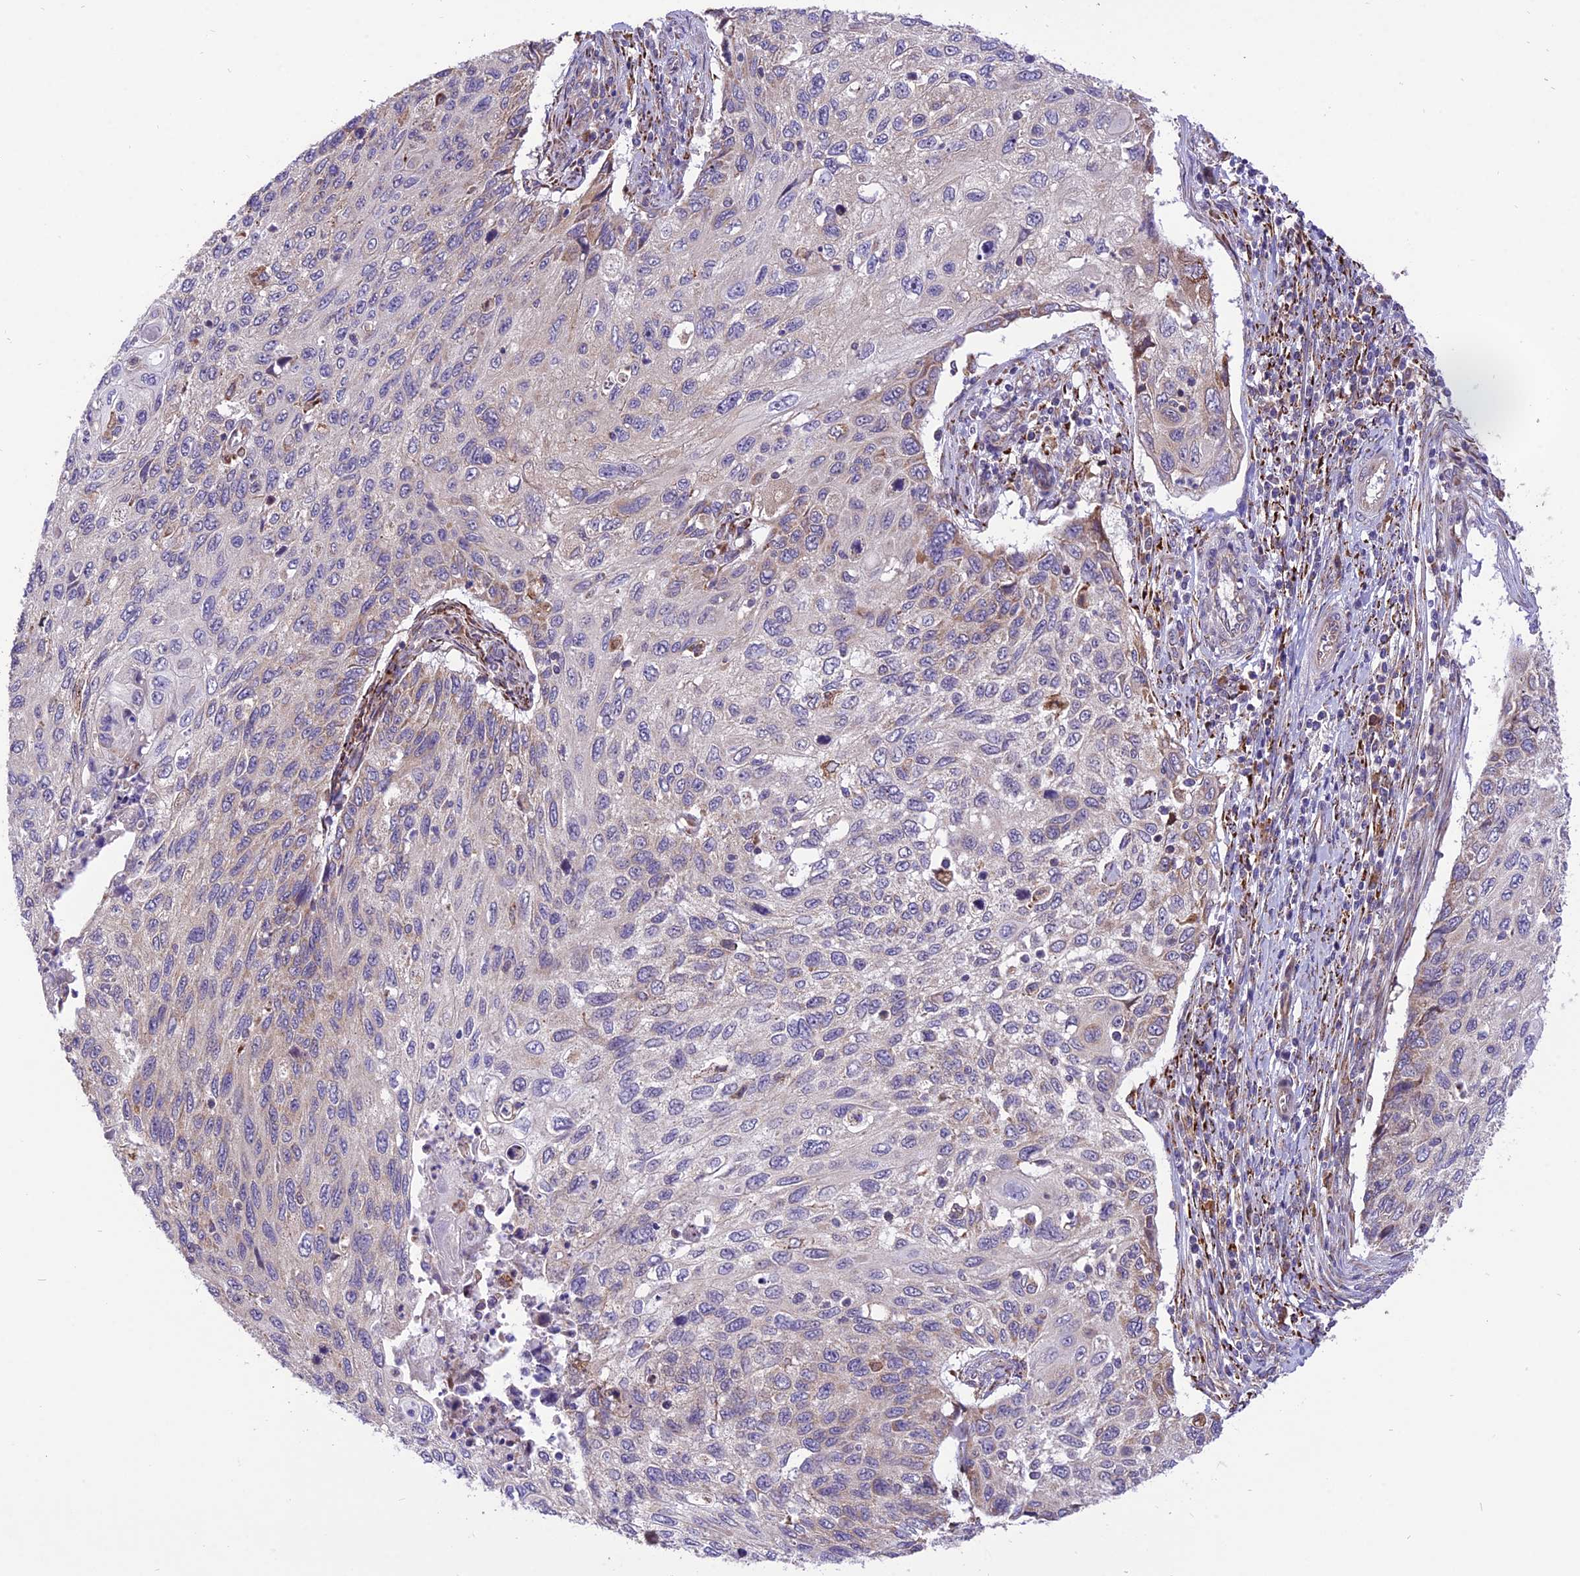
{"staining": {"intensity": "weak", "quantity": "<25%", "location": "cytoplasmic/membranous"}, "tissue": "cervical cancer", "cell_type": "Tumor cells", "image_type": "cancer", "snomed": [{"axis": "morphology", "description": "Squamous cell carcinoma, NOS"}, {"axis": "topography", "description": "Cervix"}], "caption": "Immunohistochemistry micrograph of human squamous cell carcinoma (cervical) stained for a protein (brown), which exhibits no positivity in tumor cells.", "gene": "ARMCX6", "patient": {"sex": "female", "age": 70}}